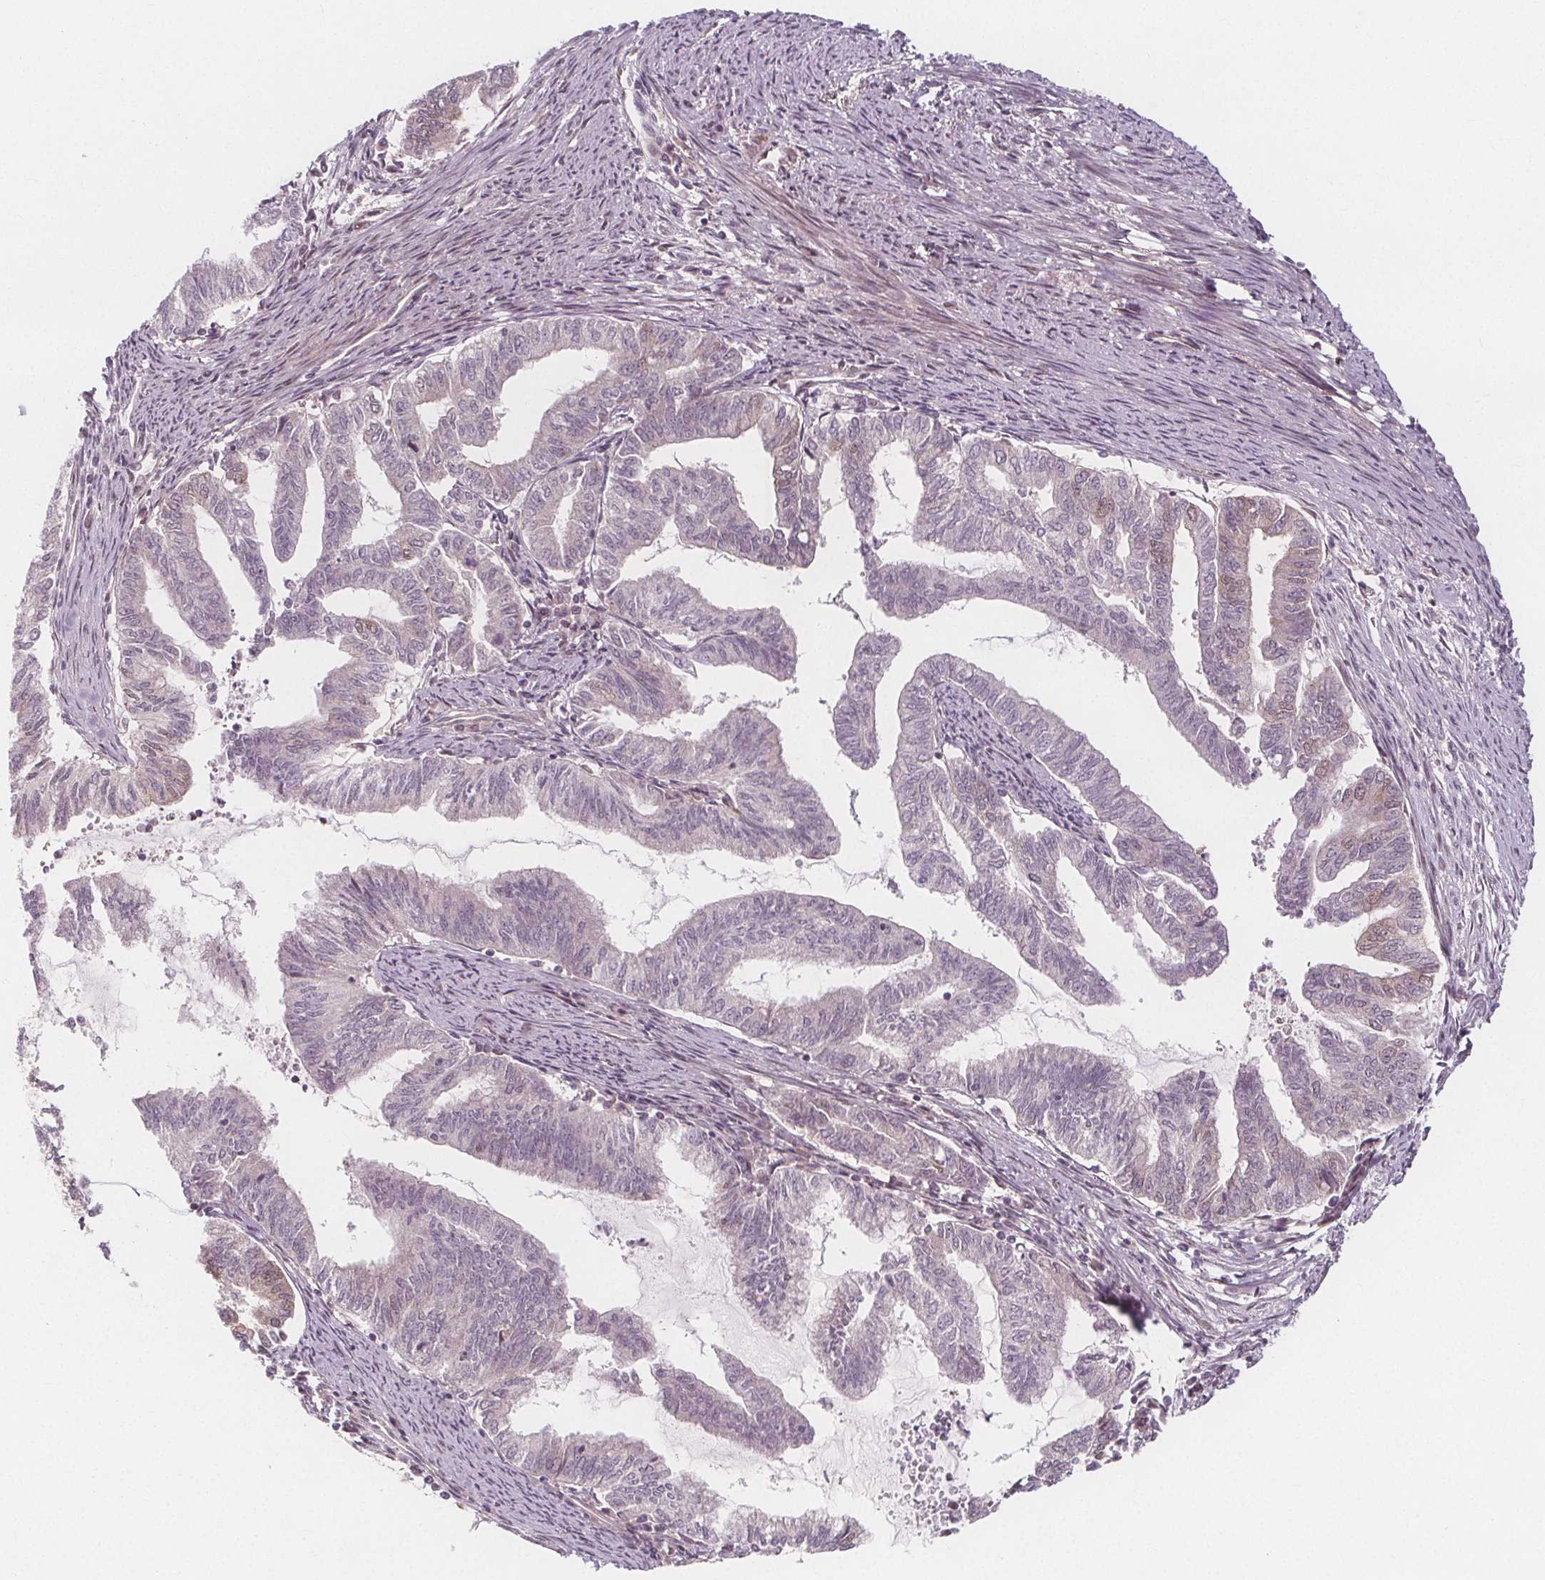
{"staining": {"intensity": "negative", "quantity": "none", "location": "none"}, "tissue": "endometrial cancer", "cell_type": "Tumor cells", "image_type": "cancer", "snomed": [{"axis": "morphology", "description": "Adenocarcinoma, NOS"}, {"axis": "topography", "description": "Endometrium"}], "caption": "Human endometrial adenocarcinoma stained for a protein using immunohistochemistry (IHC) displays no expression in tumor cells.", "gene": "AKT1S1", "patient": {"sex": "female", "age": 79}}